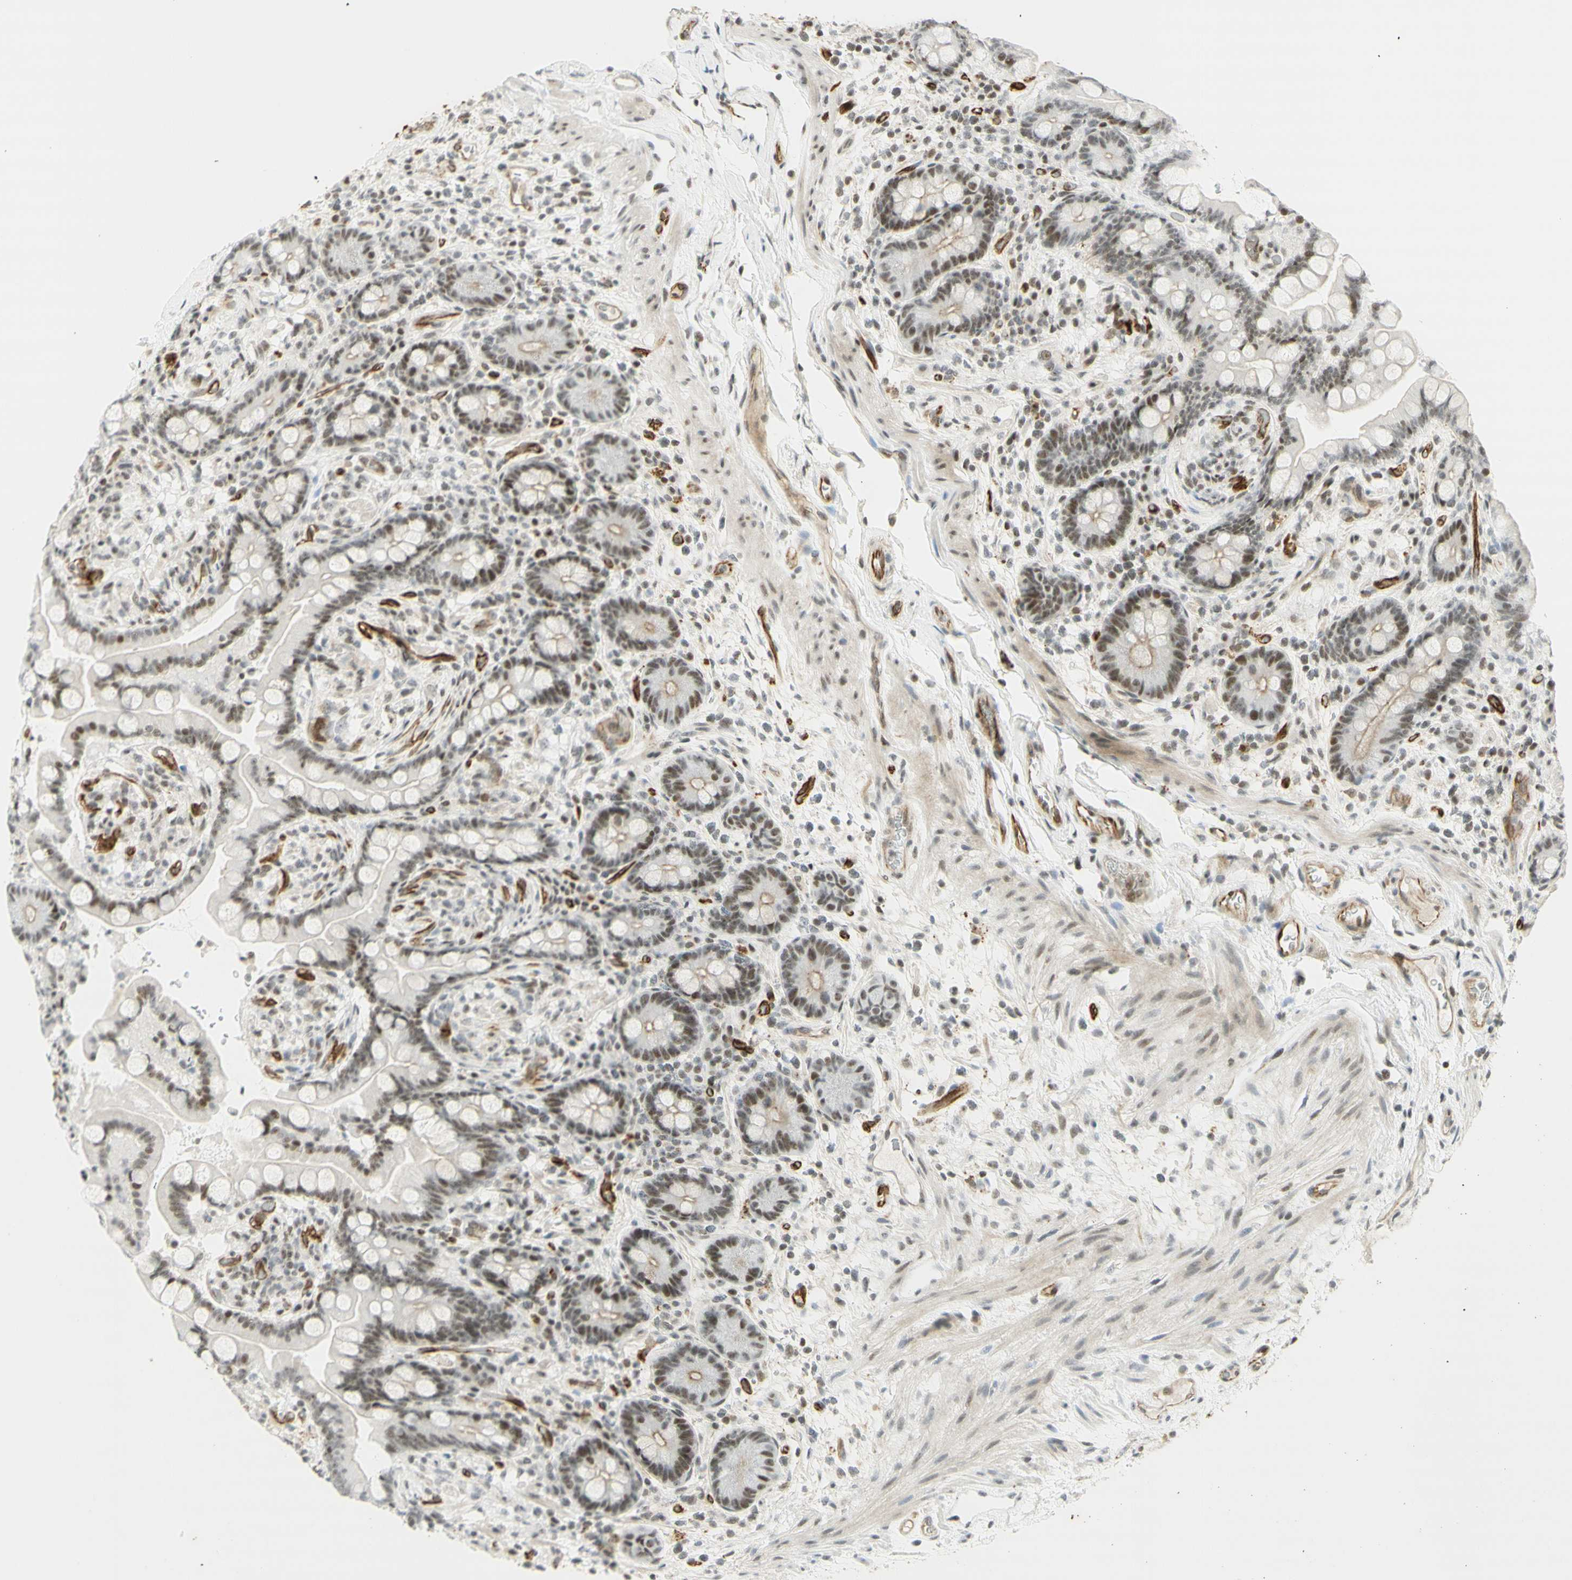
{"staining": {"intensity": "strong", "quantity": ">75%", "location": "cytoplasmic/membranous"}, "tissue": "colon", "cell_type": "Endothelial cells", "image_type": "normal", "snomed": [{"axis": "morphology", "description": "Normal tissue, NOS"}, {"axis": "topography", "description": "Colon"}], "caption": "This micrograph demonstrates benign colon stained with immunohistochemistry to label a protein in brown. The cytoplasmic/membranous of endothelial cells show strong positivity for the protein. Nuclei are counter-stained blue.", "gene": "IRF1", "patient": {"sex": "male", "age": 73}}